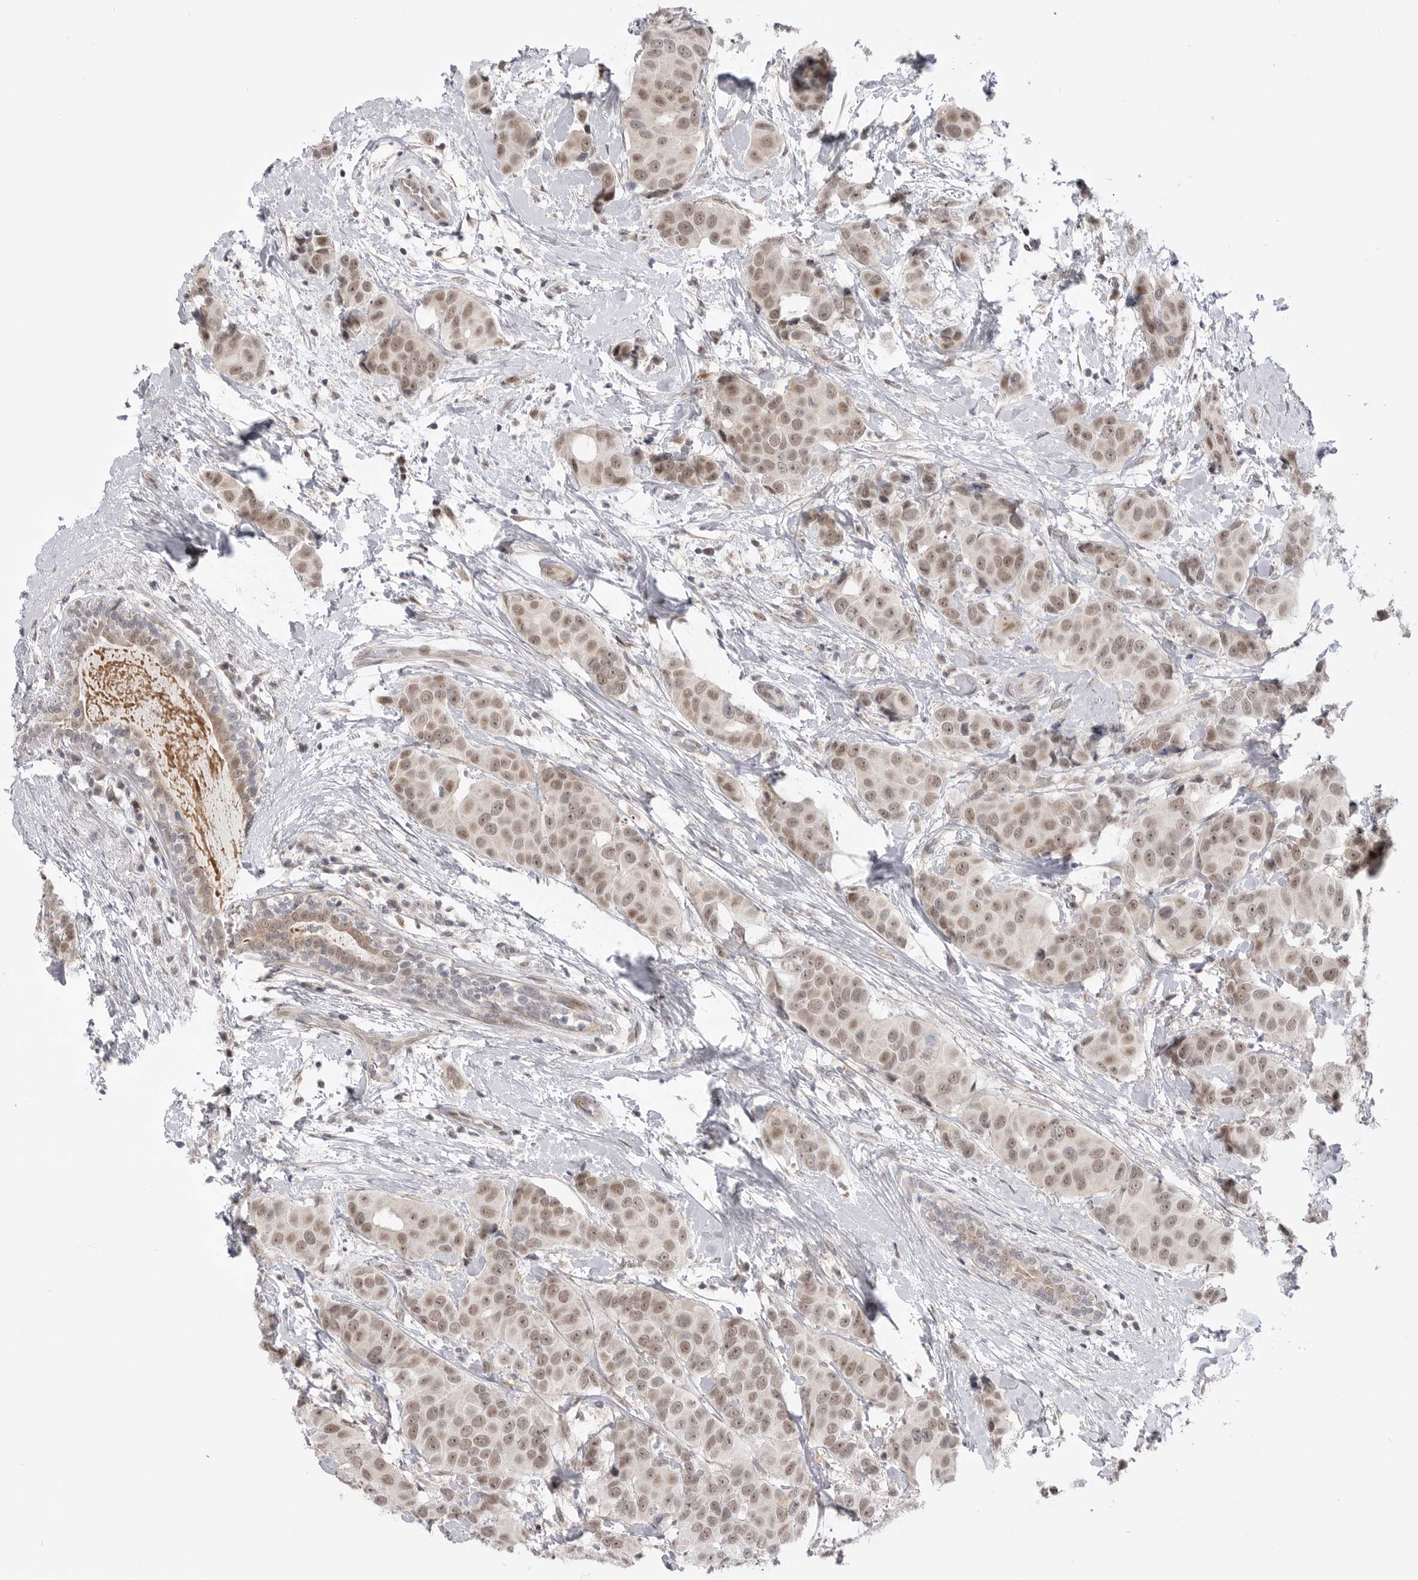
{"staining": {"intensity": "weak", "quantity": ">75%", "location": "nuclear"}, "tissue": "breast cancer", "cell_type": "Tumor cells", "image_type": "cancer", "snomed": [{"axis": "morphology", "description": "Normal tissue, NOS"}, {"axis": "morphology", "description": "Duct carcinoma"}, {"axis": "topography", "description": "Breast"}], "caption": "IHC (DAB (3,3'-diaminobenzidine)) staining of breast infiltrating ductal carcinoma shows weak nuclear protein expression in approximately >75% of tumor cells. (DAB (3,3'-diaminobenzidine) = brown stain, brightfield microscopy at high magnification).", "gene": "GGT6", "patient": {"sex": "female", "age": 39}}